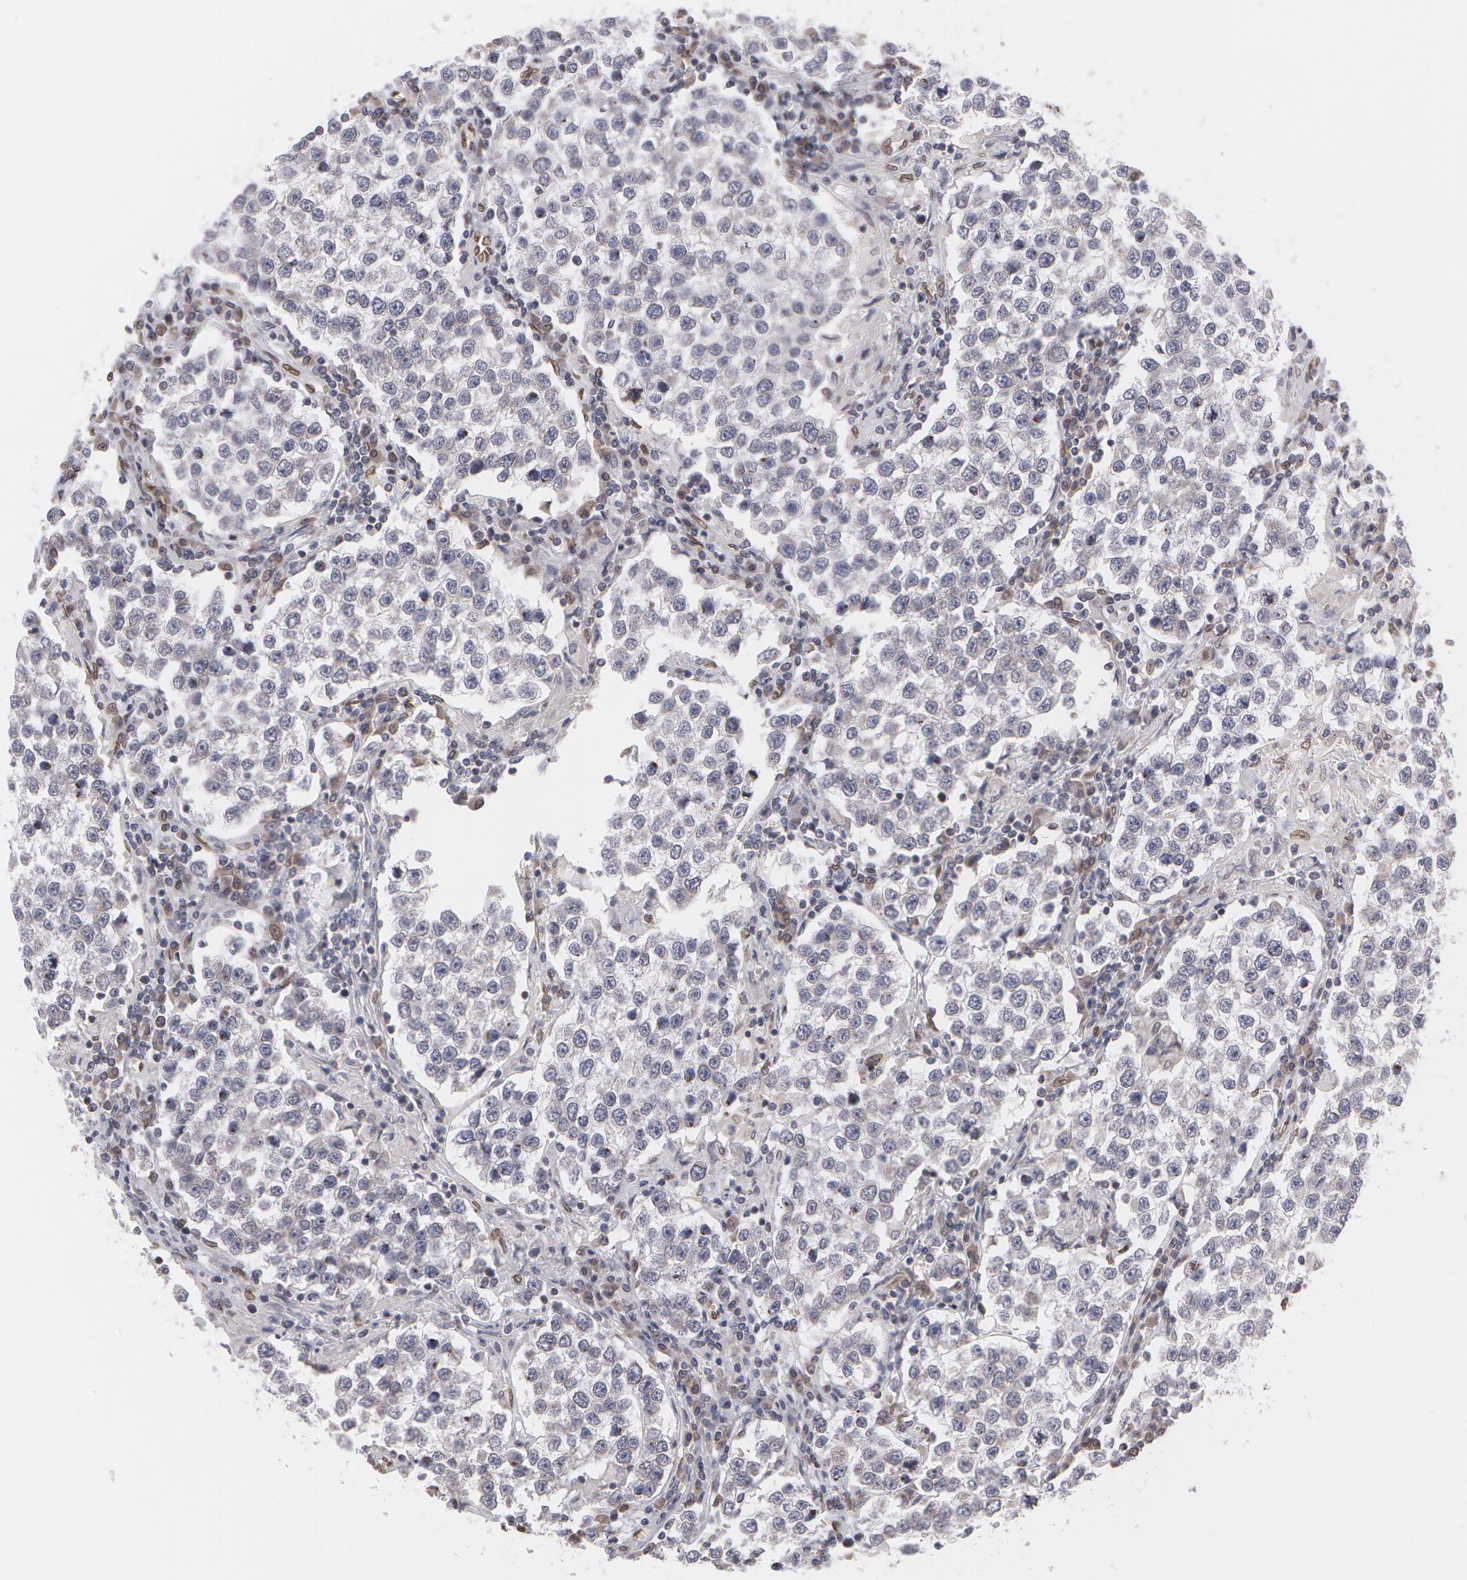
{"staining": {"intensity": "negative", "quantity": "none", "location": "none"}, "tissue": "testis cancer", "cell_type": "Tumor cells", "image_type": "cancer", "snomed": [{"axis": "morphology", "description": "Seminoma, NOS"}, {"axis": "topography", "description": "Testis"}], "caption": "IHC of human seminoma (testis) displays no expression in tumor cells.", "gene": "EMD", "patient": {"sex": "male", "age": 36}}